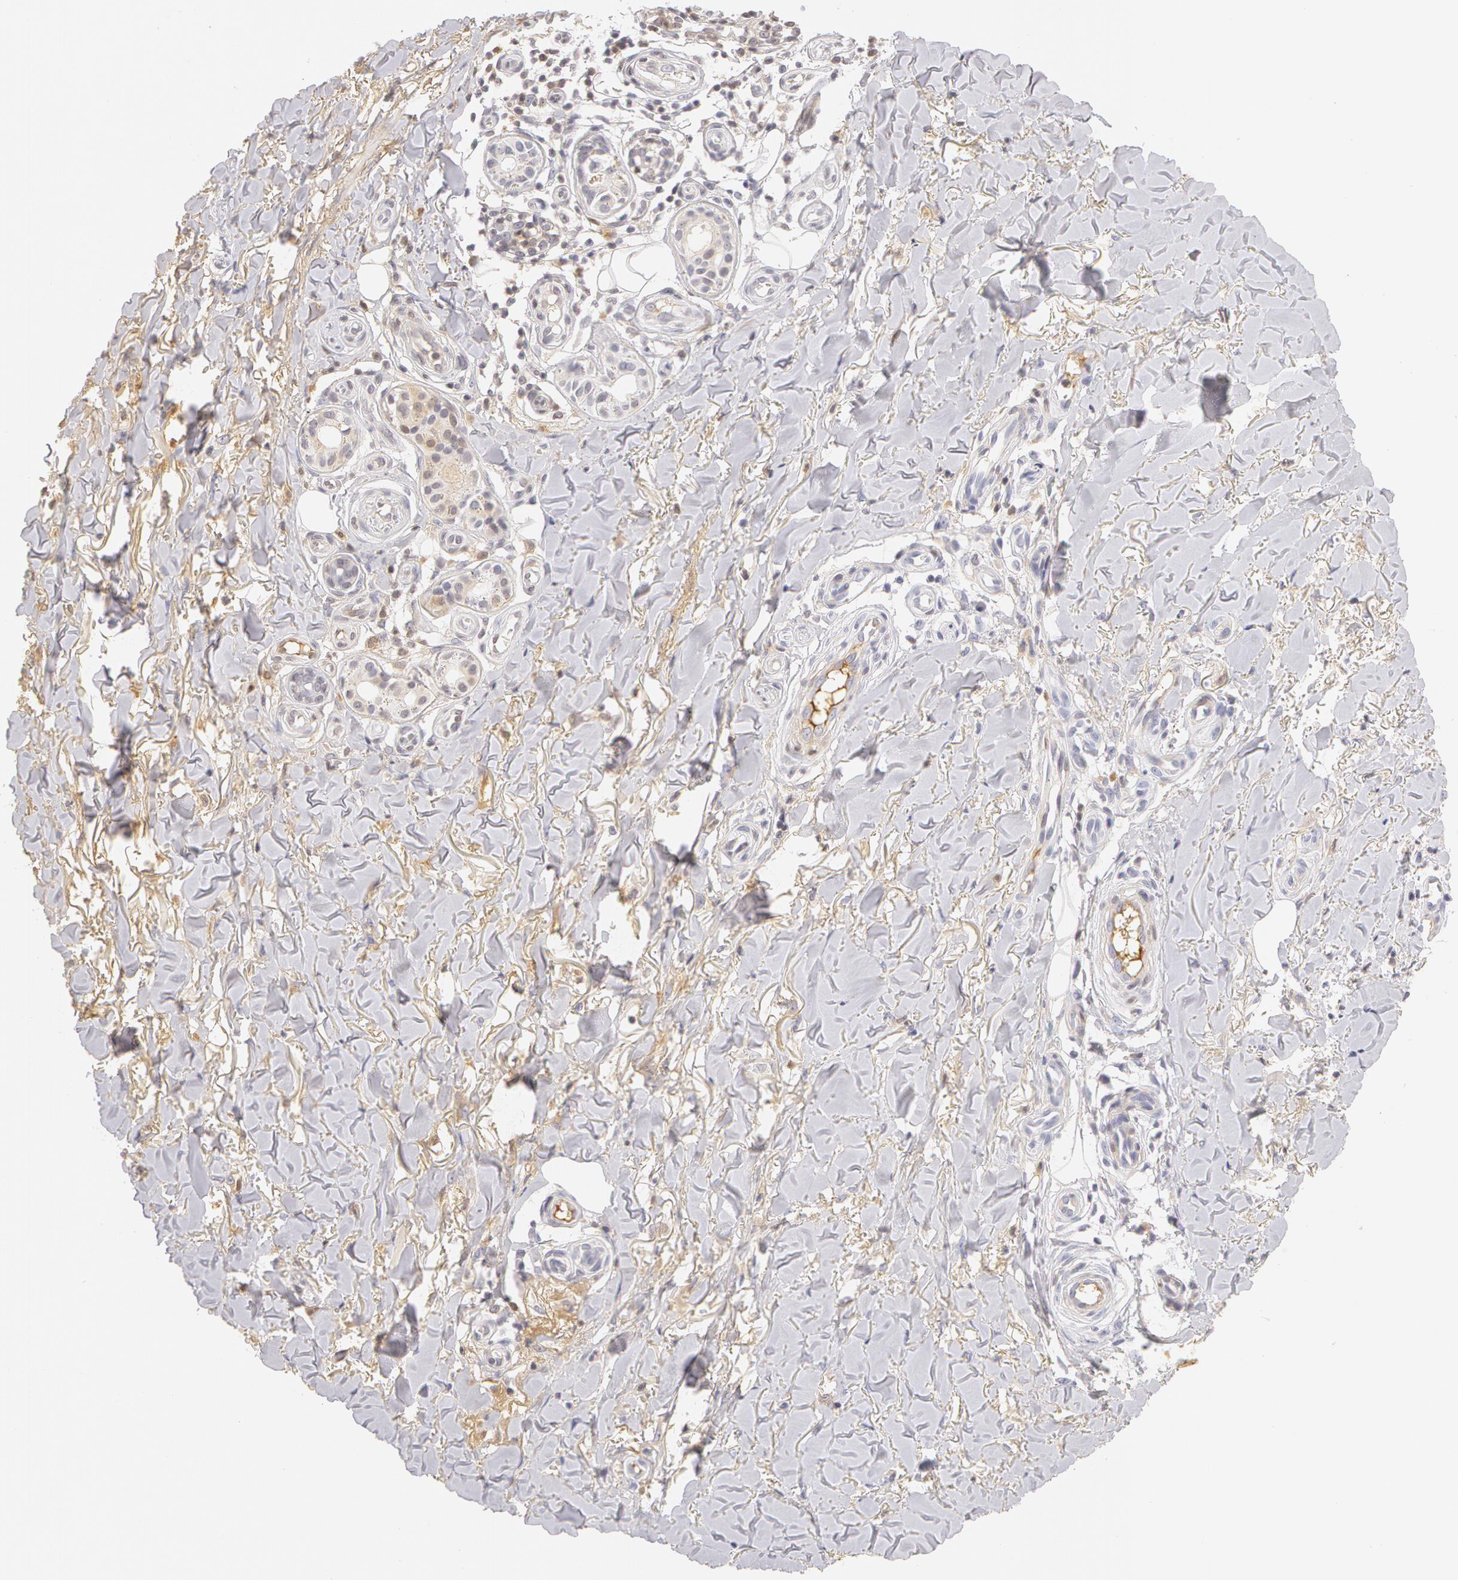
{"staining": {"intensity": "negative", "quantity": "none", "location": "none"}, "tissue": "skin cancer", "cell_type": "Tumor cells", "image_type": "cancer", "snomed": [{"axis": "morphology", "description": "Basal cell carcinoma"}, {"axis": "topography", "description": "Skin"}], "caption": "Immunohistochemical staining of human skin basal cell carcinoma displays no significant staining in tumor cells.", "gene": "AHSG", "patient": {"sex": "male", "age": 81}}